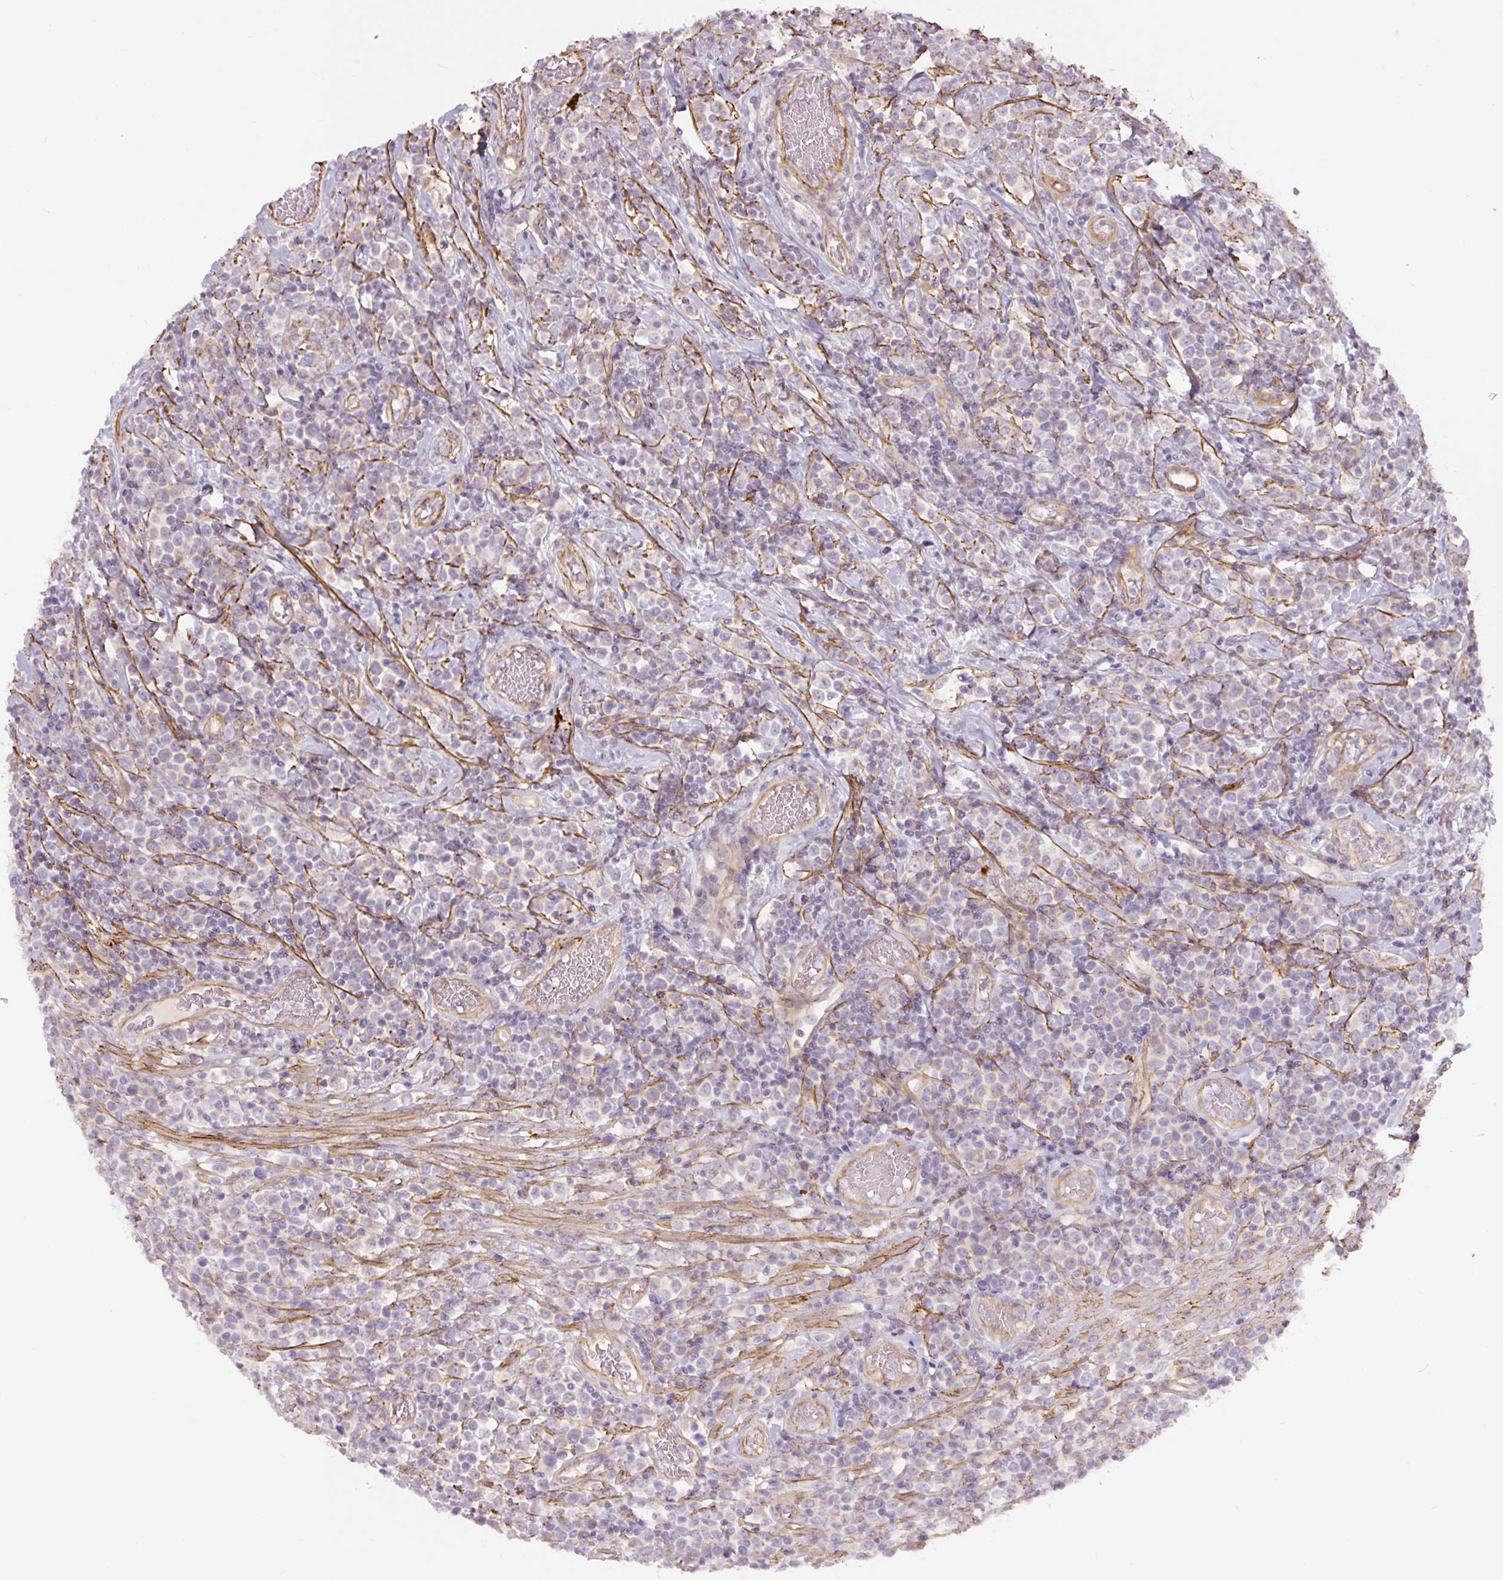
{"staining": {"intensity": "negative", "quantity": "none", "location": "none"}, "tissue": "lymphoma", "cell_type": "Tumor cells", "image_type": "cancer", "snomed": [{"axis": "morphology", "description": "Malignant lymphoma, non-Hodgkin's type, High grade"}, {"axis": "topography", "description": "Soft tissue"}], "caption": "Photomicrograph shows no significant protein expression in tumor cells of high-grade malignant lymphoma, non-Hodgkin's type.", "gene": "CCNI2", "patient": {"sex": "female", "age": 56}}